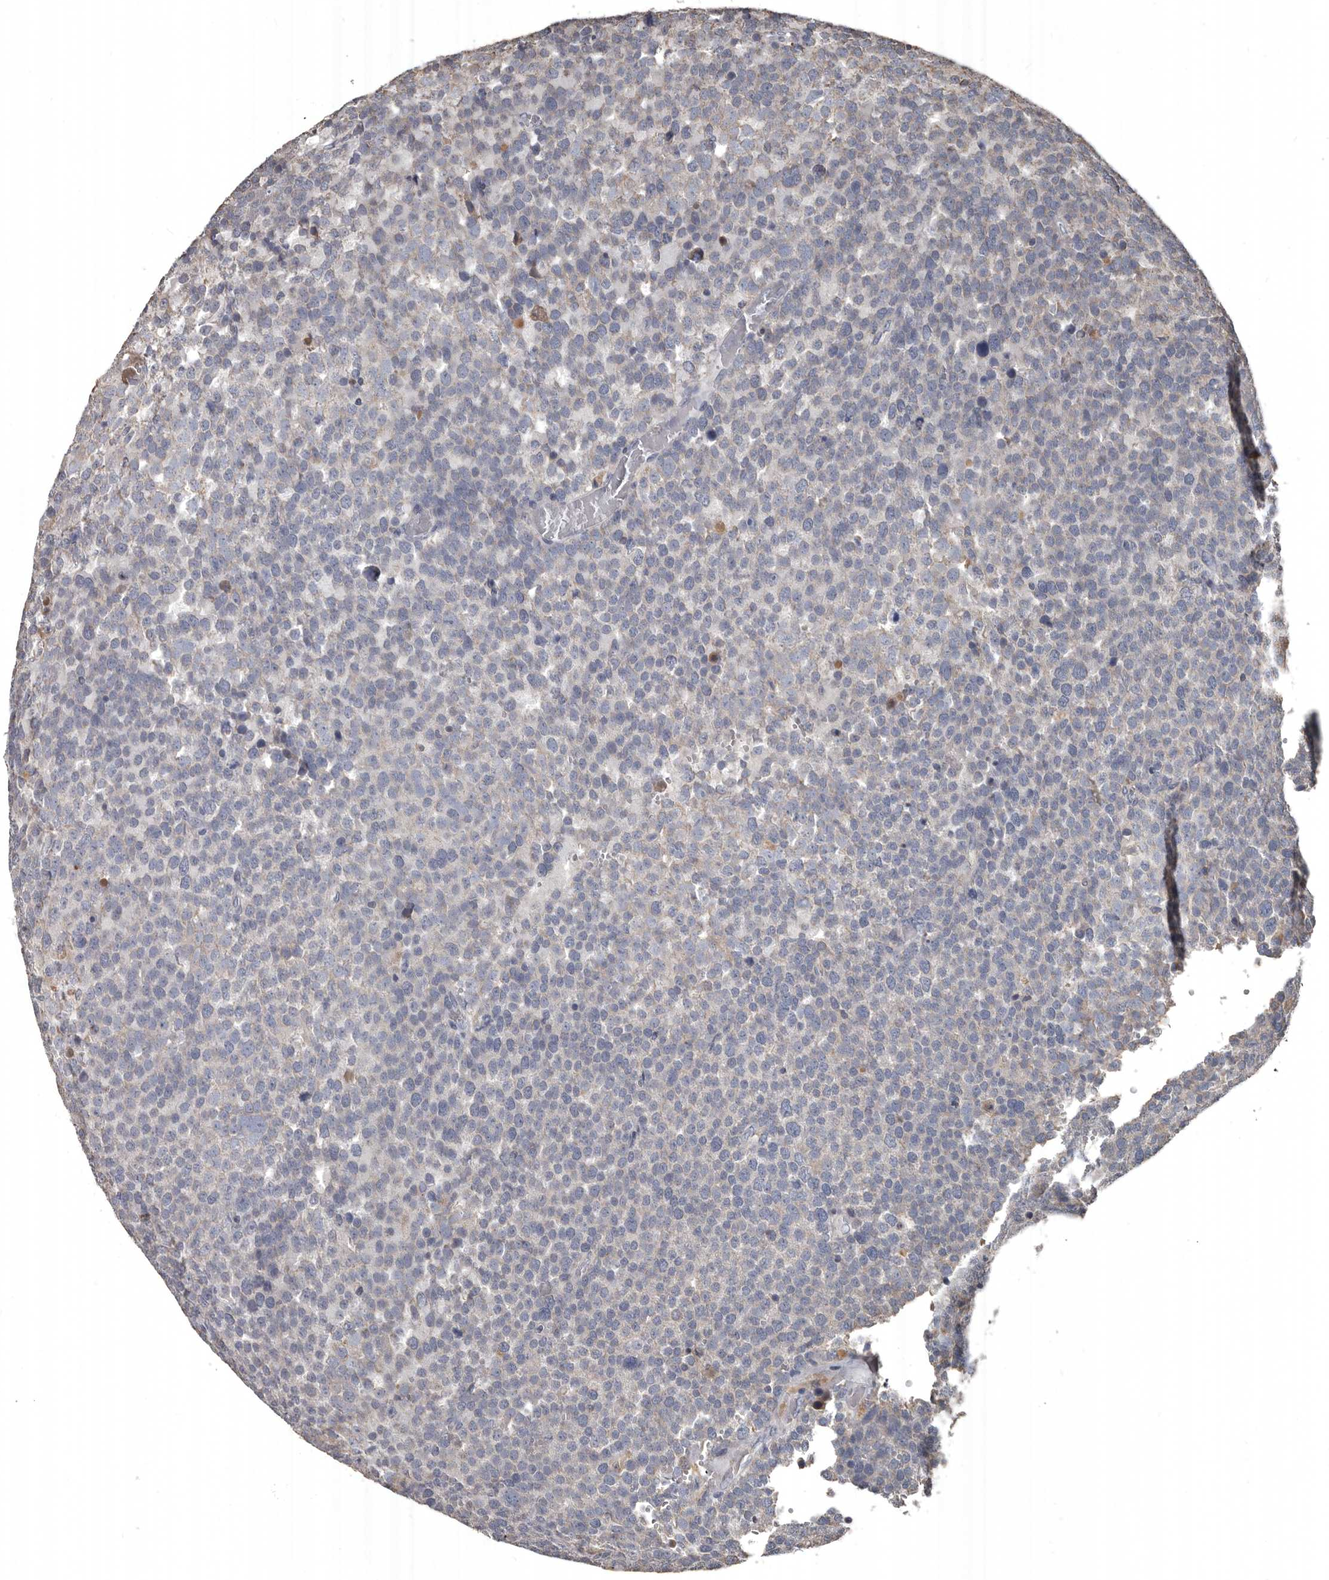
{"staining": {"intensity": "negative", "quantity": "none", "location": "none"}, "tissue": "testis cancer", "cell_type": "Tumor cells", "image_type": "cancer", "snomed": [{"axis": "morphology", "description": "Seminoma, NOS"}, {"axis": "topography", "description": "Testis"}], "caption": "IHC of human testis cancer (seminoma) shows no positivity in tumor cells. (DAB (3,3'-diaminobenzidine) IHC, high magnification).", "gene": "GREB1", "patient": {"sex": "male", "age": 71}}